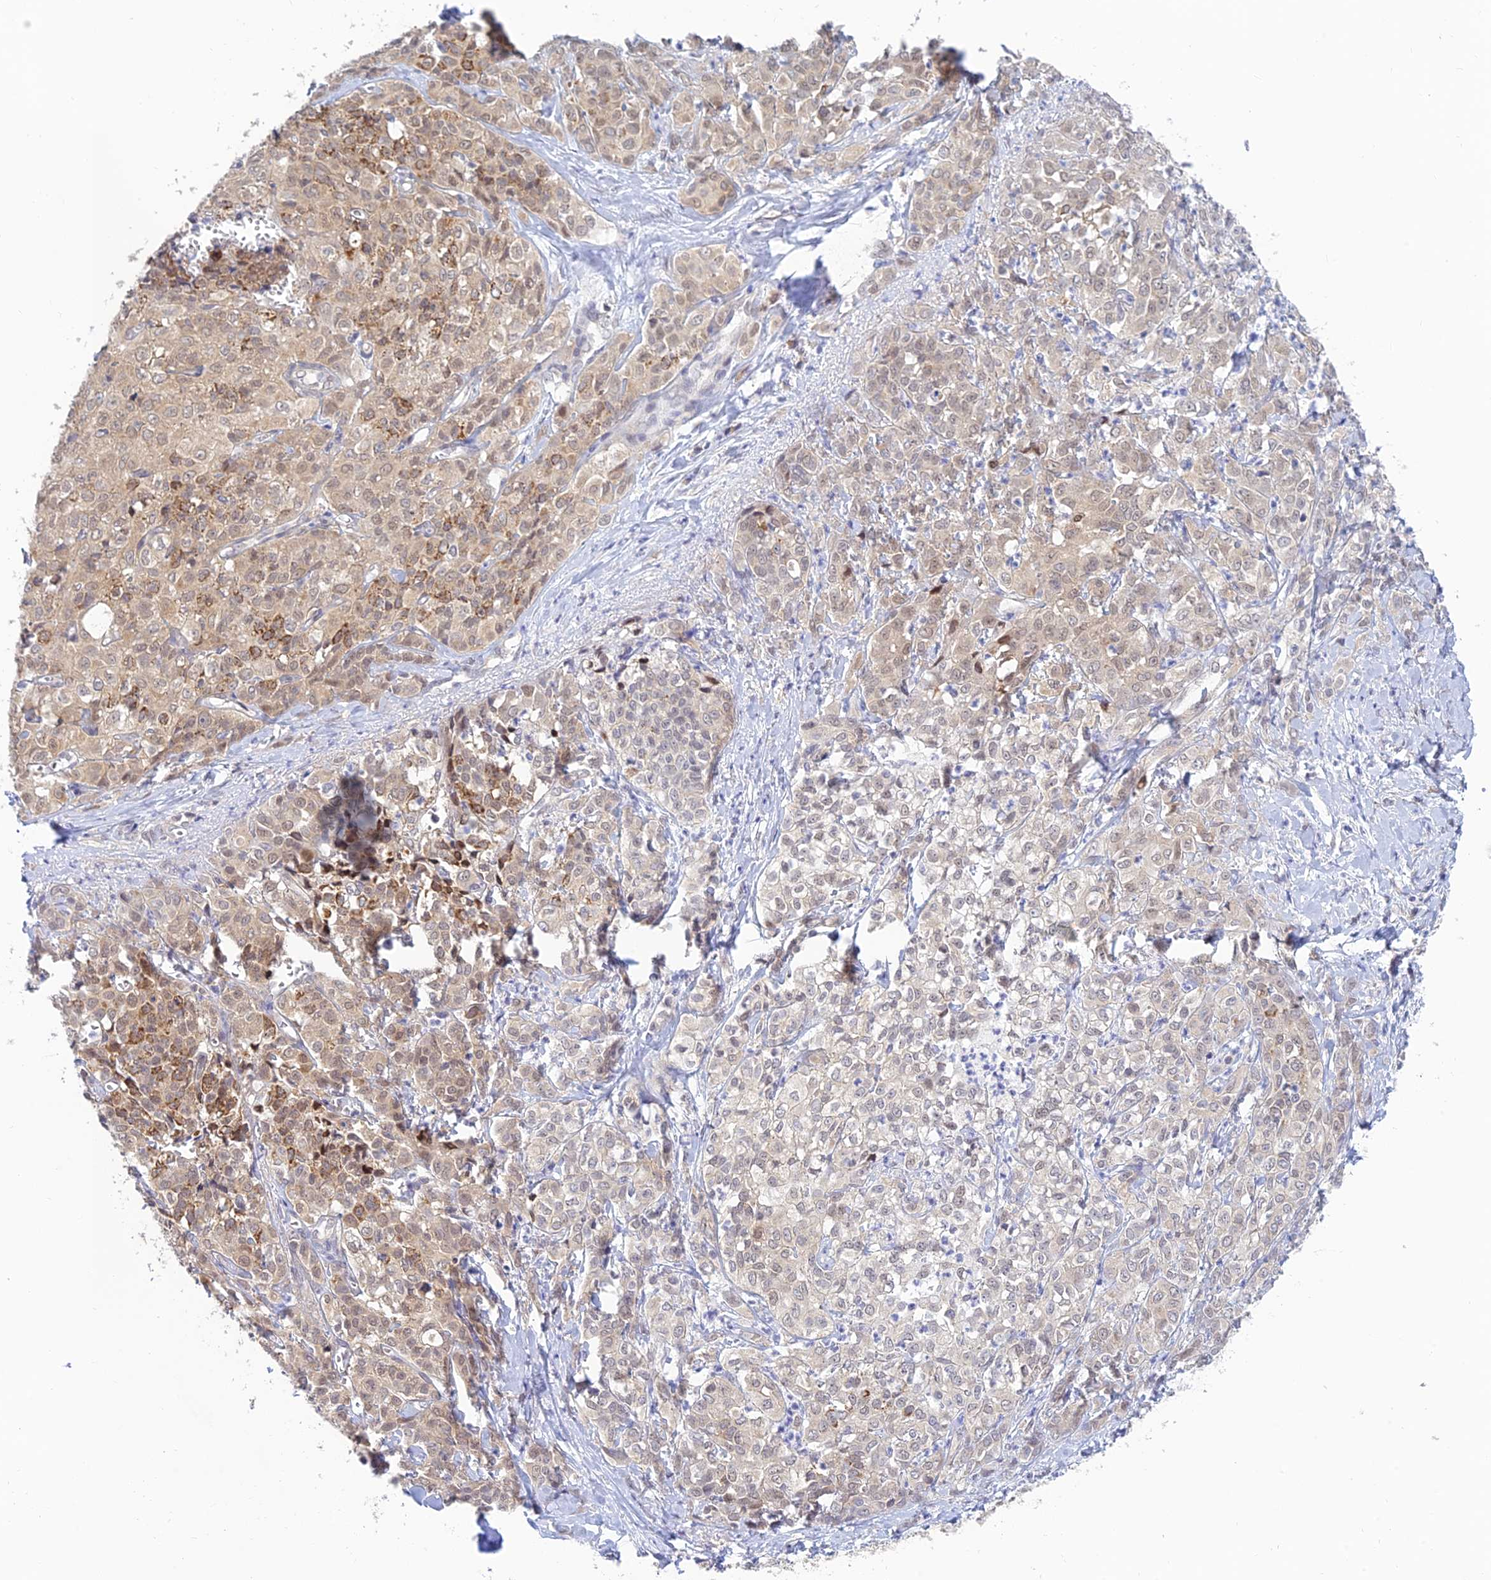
{"staining": {"intensity": "moderate", "quantity": "<25%", "location": "cytoplasmic/membranous,nuclear"}, "tissue": "liver cancer", "cell_type": "Tumor cells", "image_type": "cancer", "snomed": [{"axis": "morphology", "description": "Cholangiocarcinoma"}, {"axis": "topography", "description": "Liver"}], "caption": "A brown stain highlights moderate cytoplasmic/membranous and nuclear expression of a protein in cholangiocarcinoma (liver) tumor cells.", "gene": "SKIC8", "patient": {"sex": "female", "age": 77}}